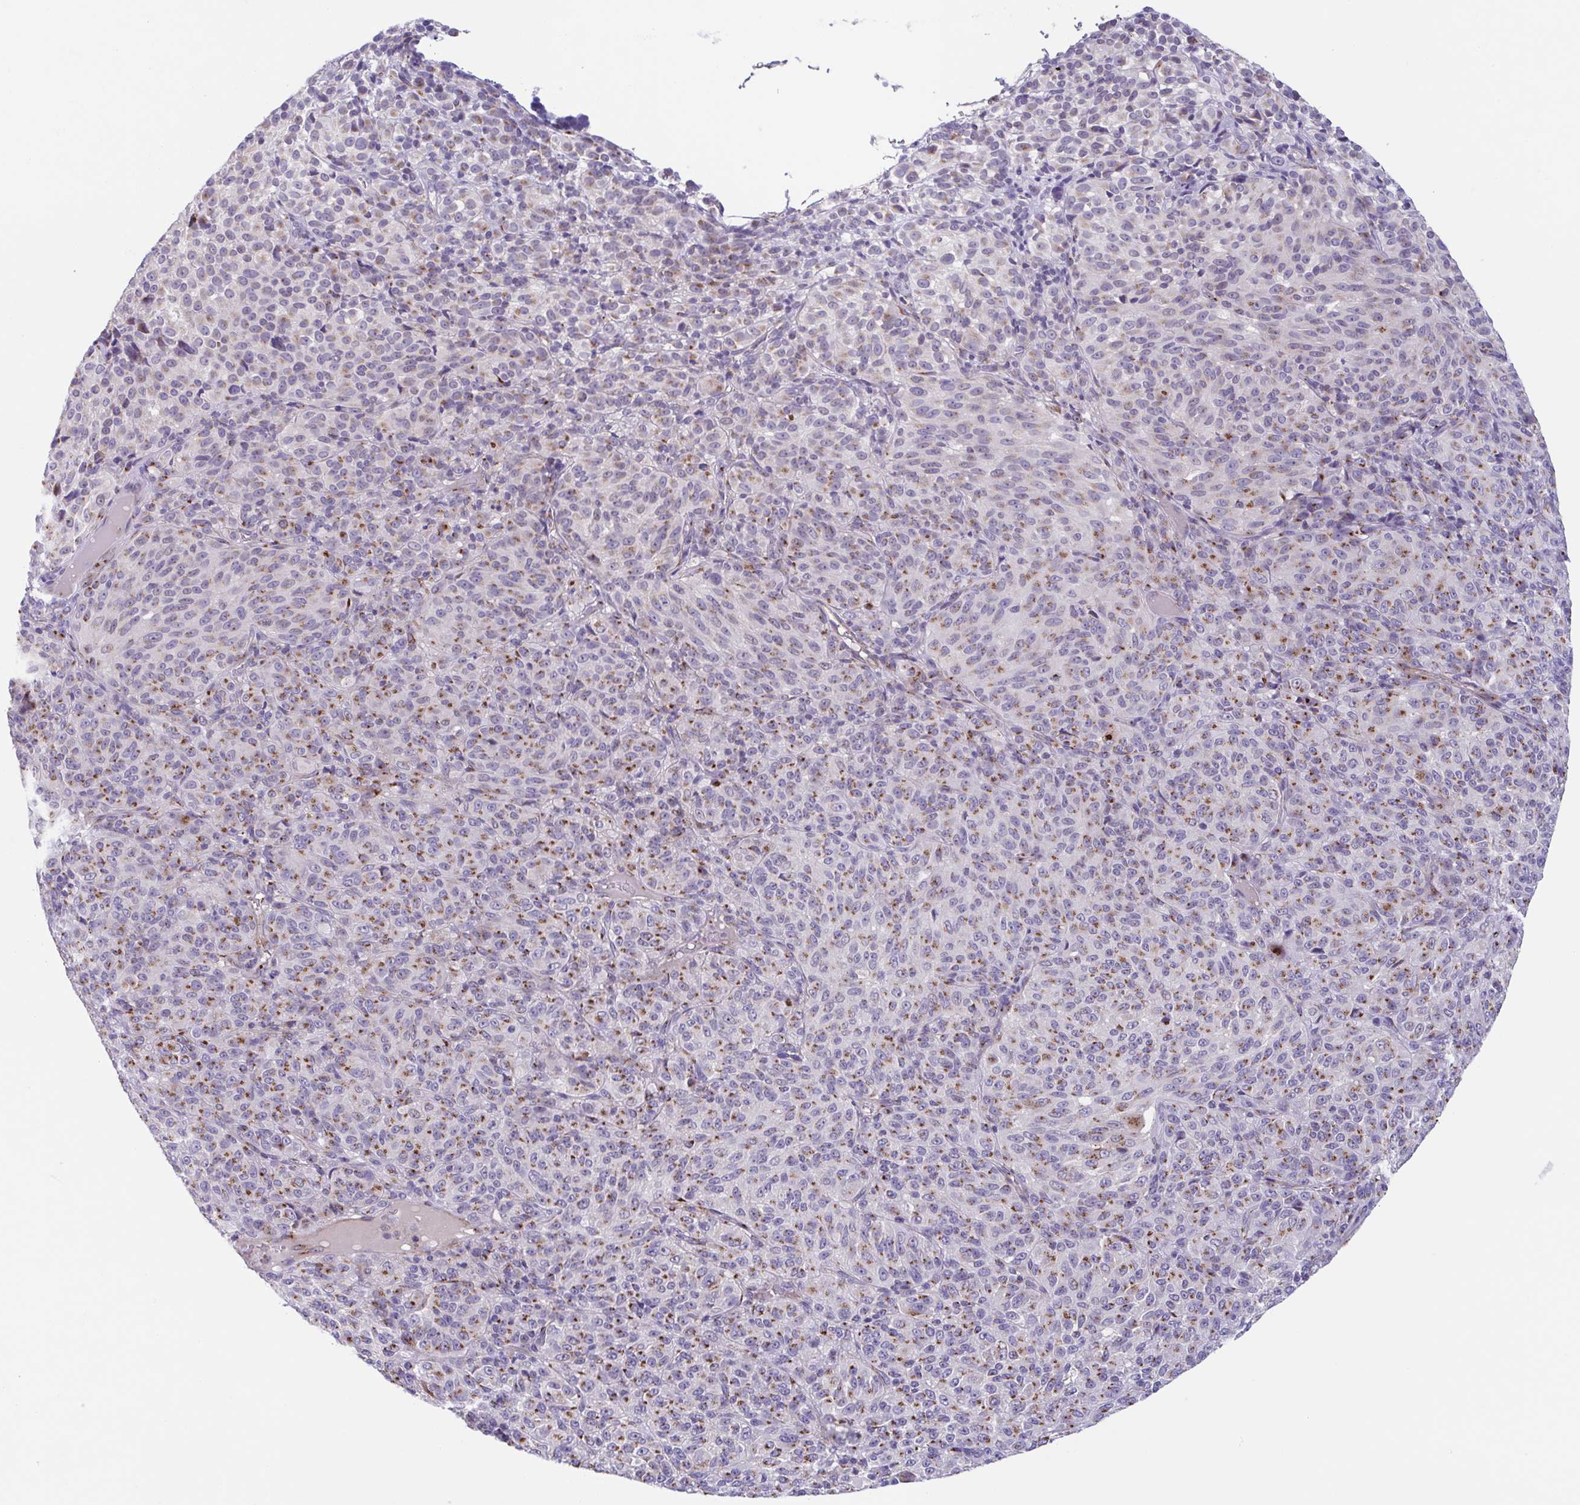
{"staining": {"intensity": "moderate", "quantity": ">75%", "location": "cytoplasmic/membranous"}, "tissue": "melanoma", "cell_type": "Tumor cells", "image_type": "cancer", "snomed": [{"axis": "morphology", "description": "Malignant melanoma, Metastatic site"}, {"axis": "topography", "description": "Brain"}], "caption": "IHC photomicrograph of melanoma stained for a protein (brown), which displays medium levels of moderate cytoplasmic/membranous expression in approximately >75% of tumor cells.", "gene": "COL17A1", "patient": {"sex": "female", "age": 56}}